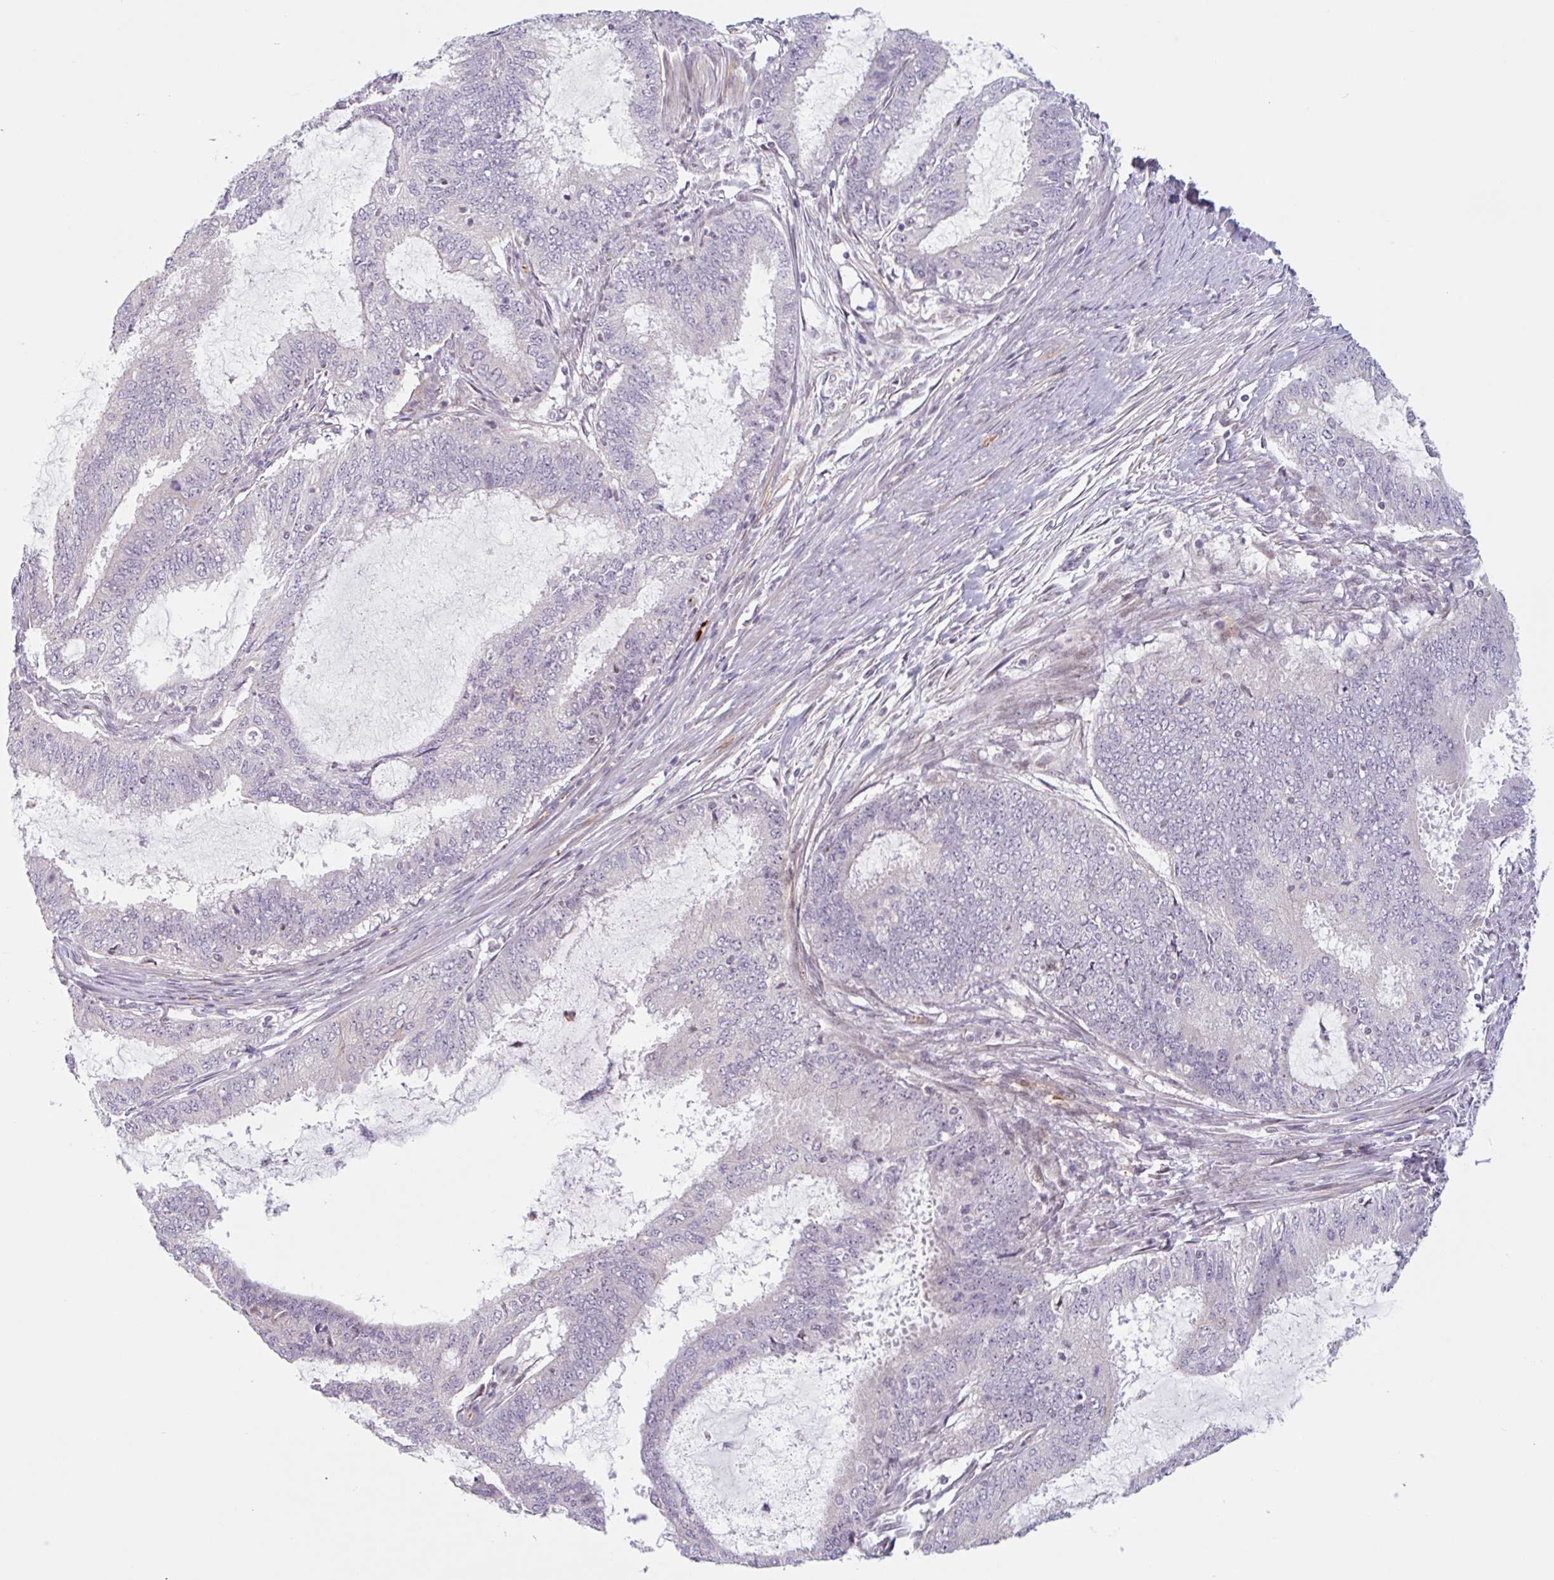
{"staining": {"intensity": "negative", "quantity": "none", "location": "none"}, "tissue": "endometrial cancer", "cell_type": "Tumor cells", "image_type": "cancer", "snomed": [{"axis": "morphology", "description": "Adenocarcinoma, NOS"}, {"axis": "topography", "description": "Endometrium"}], "caption": "This is a histopathology image of IHC staining of adenocarcinoma (endometrial), which shows no expression in tumor cells.", "gene": "TMEM119", "patient": {"sex": "female", "age": 51}}